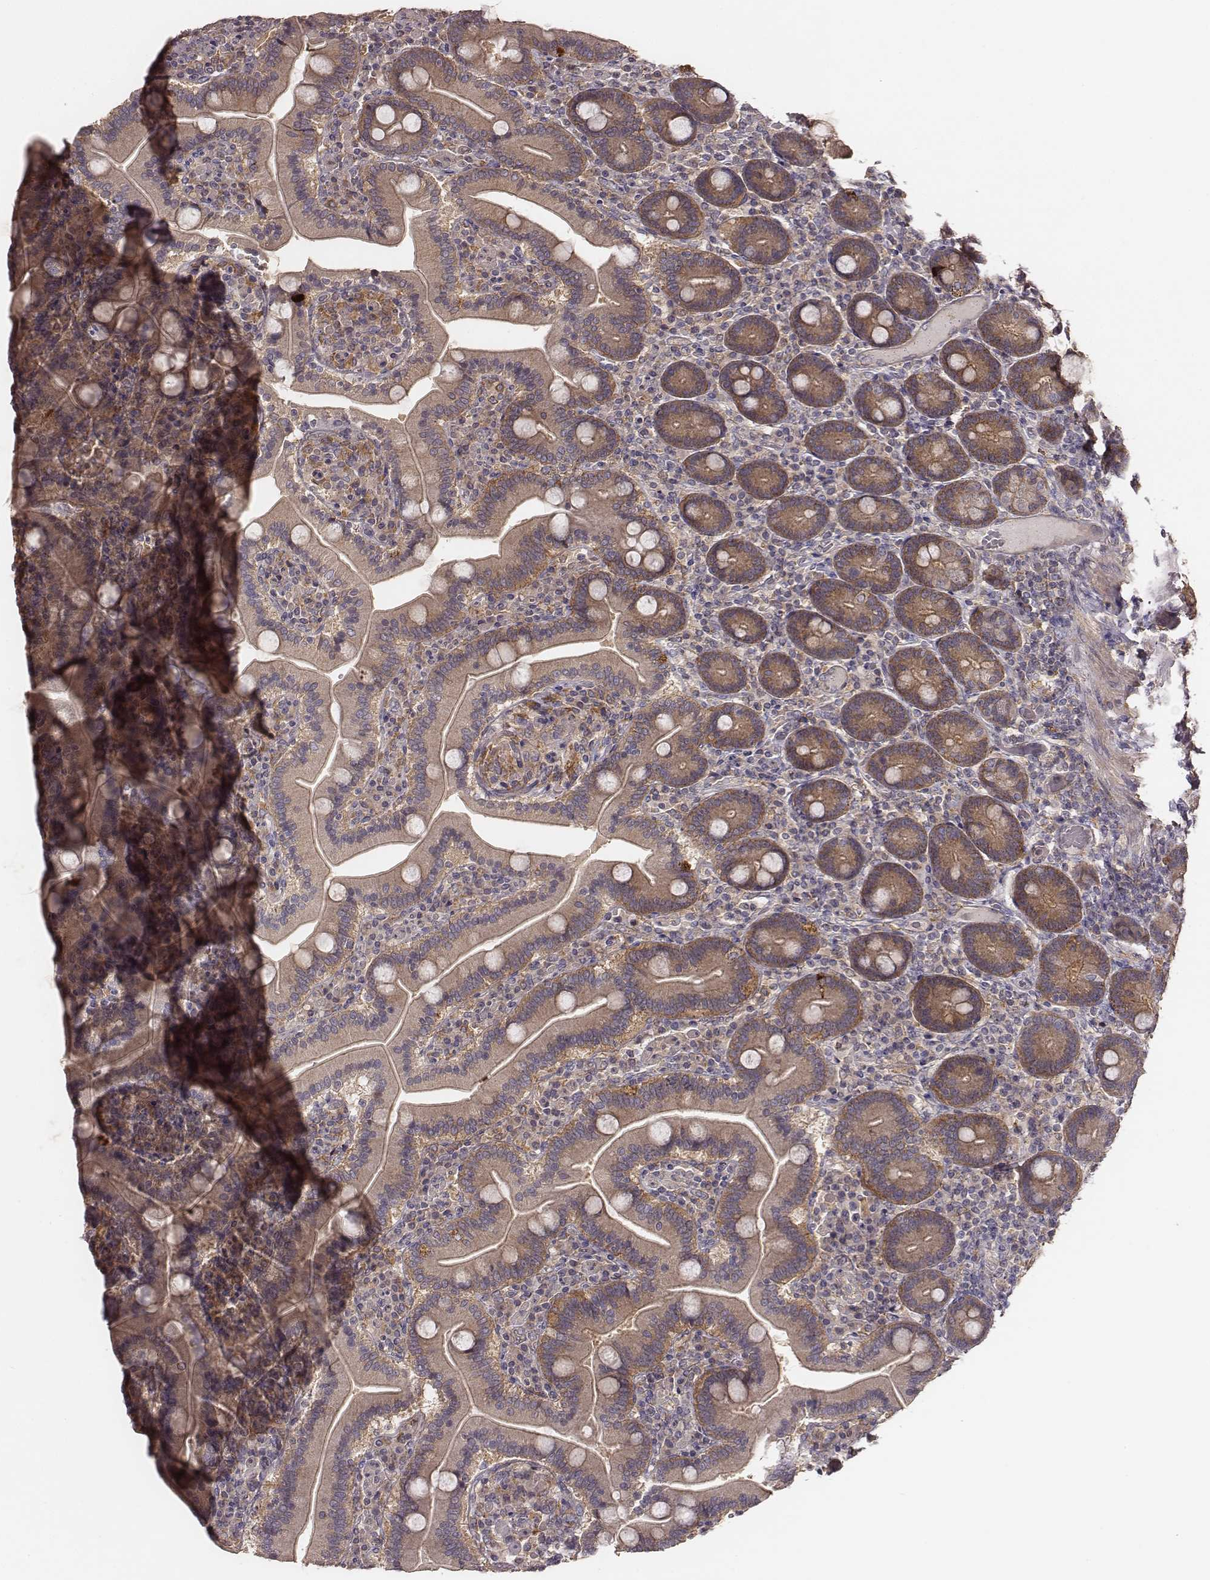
{"staining": {"intensity": "moderate", "quantity": ">75%", "location": "cytoplasmic/membranous"}, "tissue": "duodenum", "cell_type": "Glandular cells", "image_type": "normal", "snomed": [{"axis": "morphology", "description": "Normal tissue, NOS"}, {"axis": "topography", "description": "Duodenum"}], "caption": "A high-resolution image shows immunohistochemistry (IHC) staining of benign duodenum, which shows moderate cytoplasmic/membranous staining in about >75% of glandular cells.", "gene": "VPS26A", "patient": {"sex": "female", "age": 62}}